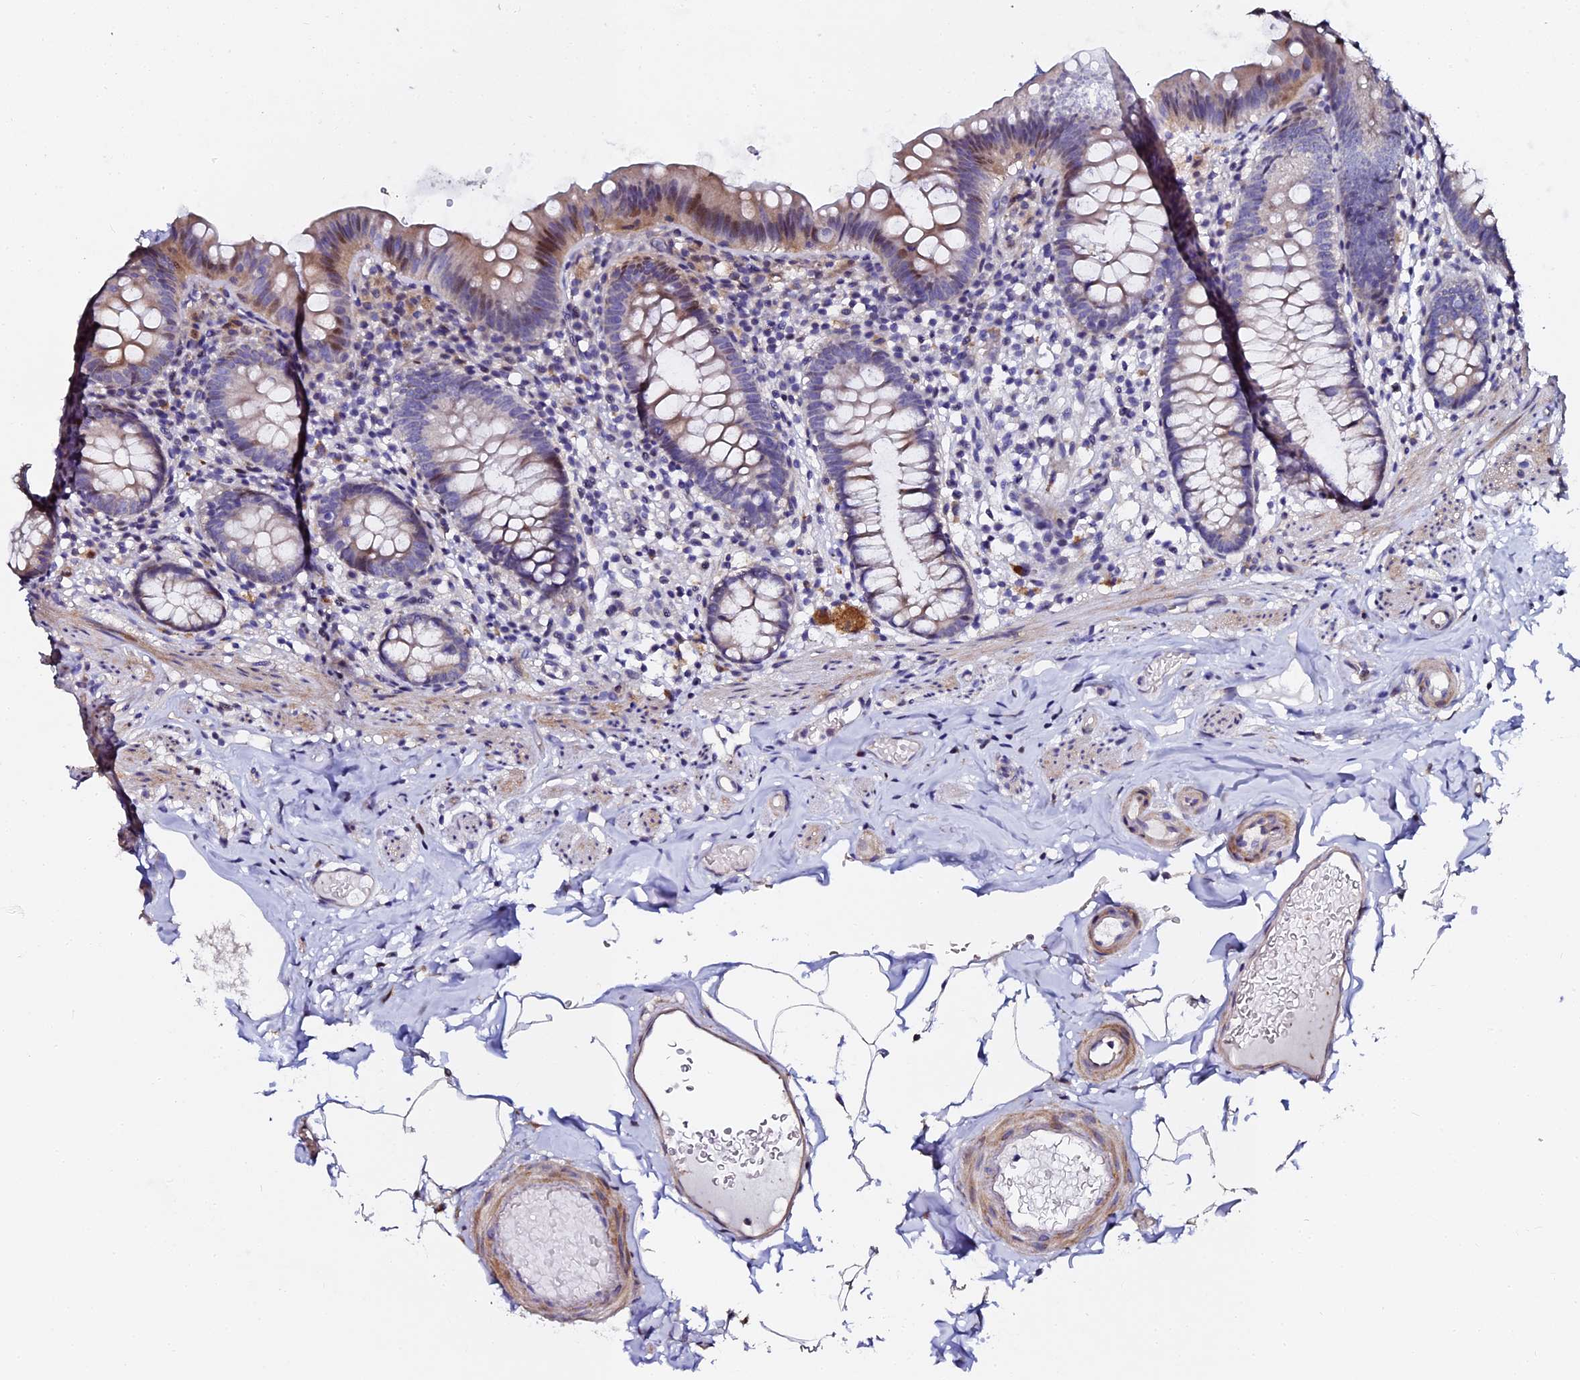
{"staining": {"intensity": "moderate", "quantity": "<25%", "location": "cytoplasmic/membranous,nuclear"}, "tissue": "appendix", "cell_type": "Glandular cells", "image_type": "normal", "snomed": [{"axis": "morphology", "description": "Normal tissue, NOS"}, {"axis": "topography", "description": "Appendix"}], "caption": "This image reveals benign appendix stained with immunohistochemistry to label a protein in brown. The cytoplasmic/membranous,nuclear of glandular cells show moderate positivity for the protein. Nuclei are counter-stained blue.", "gene": "GPN3", "patient": {"sex": "male", "age": 55}}